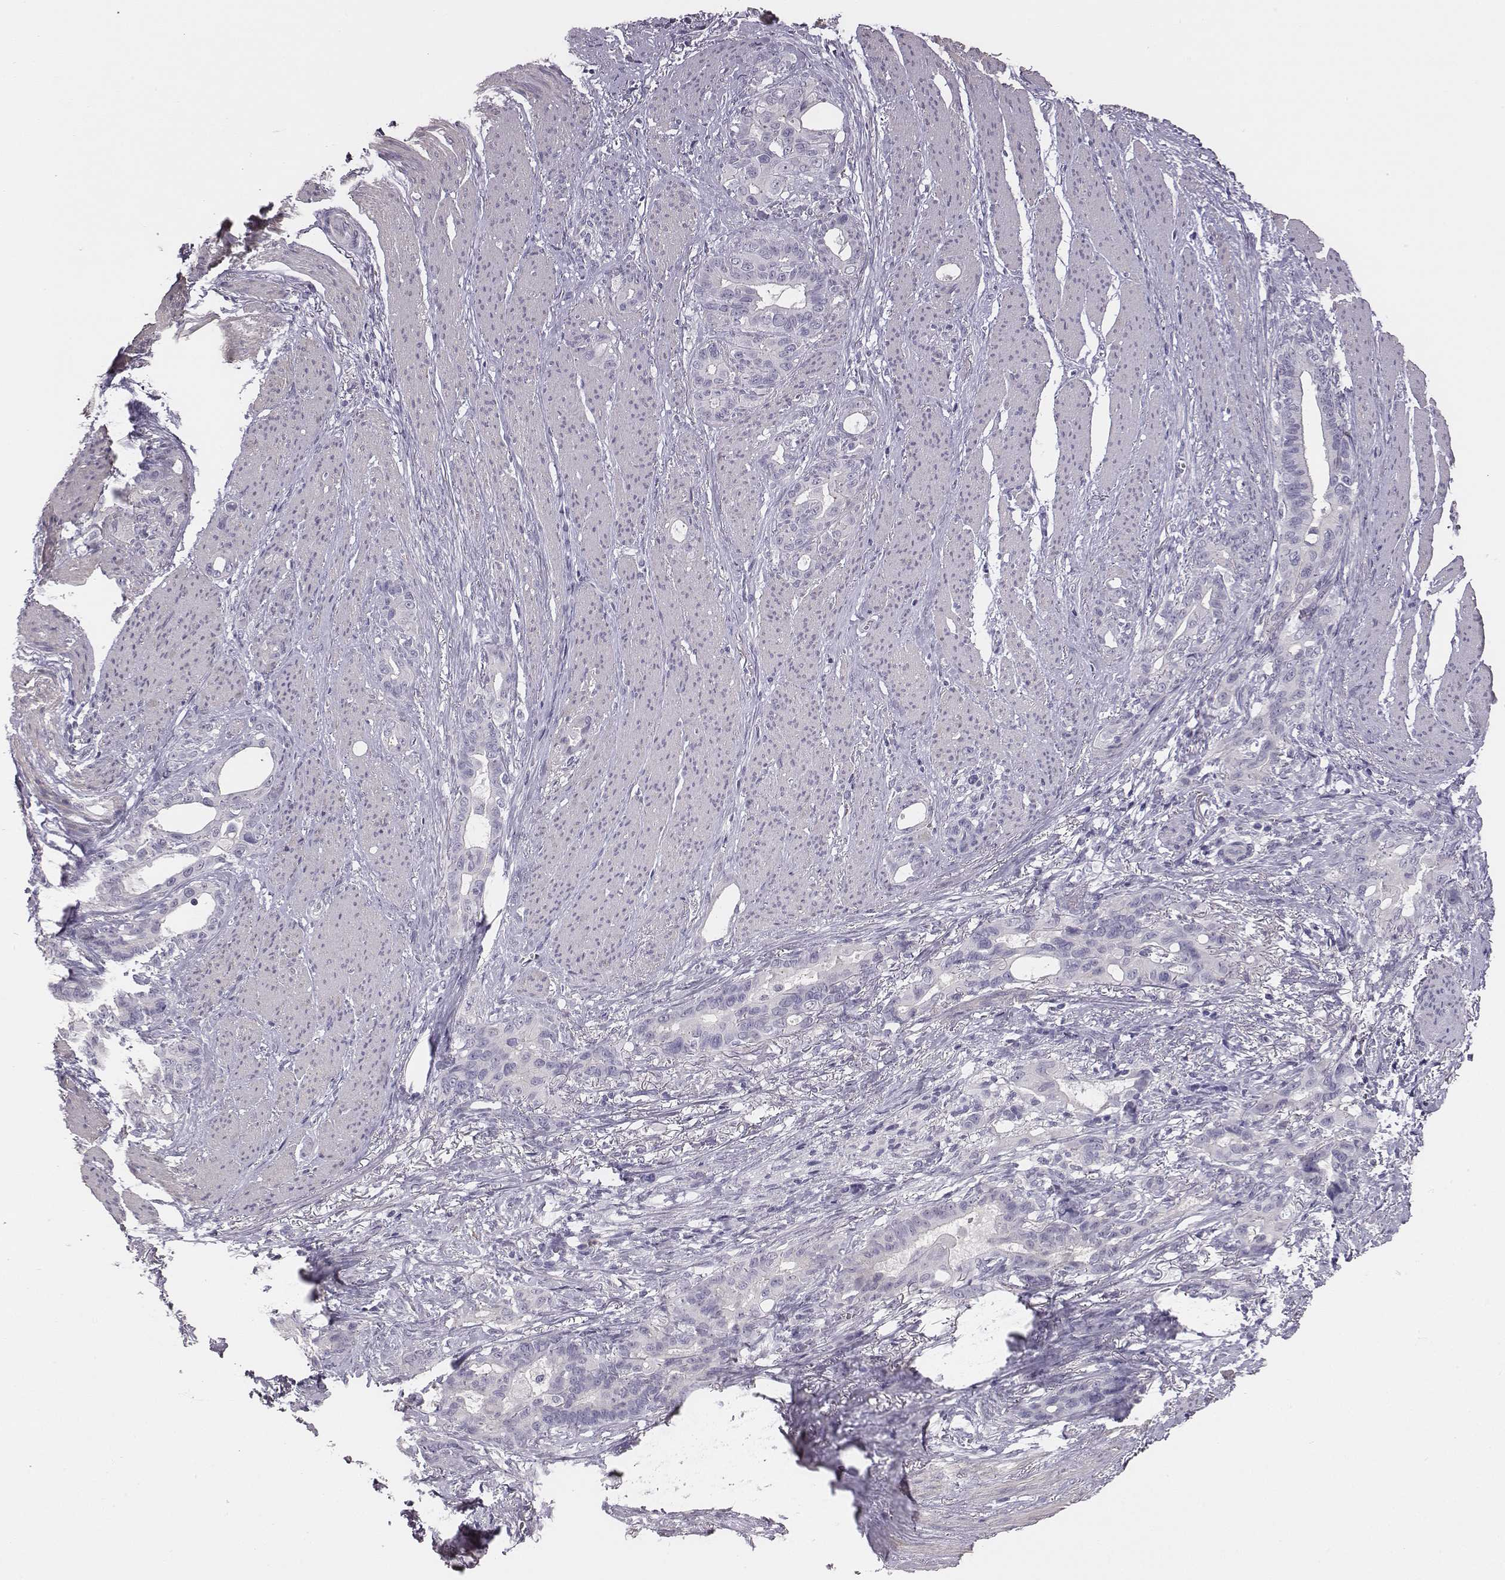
{"staining": {"intensity": "negative", "quantity": "none", "location": "none"}, "tissue": "stomach cancer", "cell_type": "Tumor cells", "image_type": "cancer", "snomed": [{"axis": "morphology", "description": "Normal tissue, NOS"}, {"axis": "morphology", "description": "Adenocarcinoma, NOS"}, {"axis": "topography", "description": "Esophagus"}, {"axis": "topography", "description": "Stomach, upper"}], "caption": "Tumor cells are negative for protein expression in human stomach cancer (adenocarcinoma).", "gene": "ADAM7", "patient": {"sex": "male", "age": 62}}